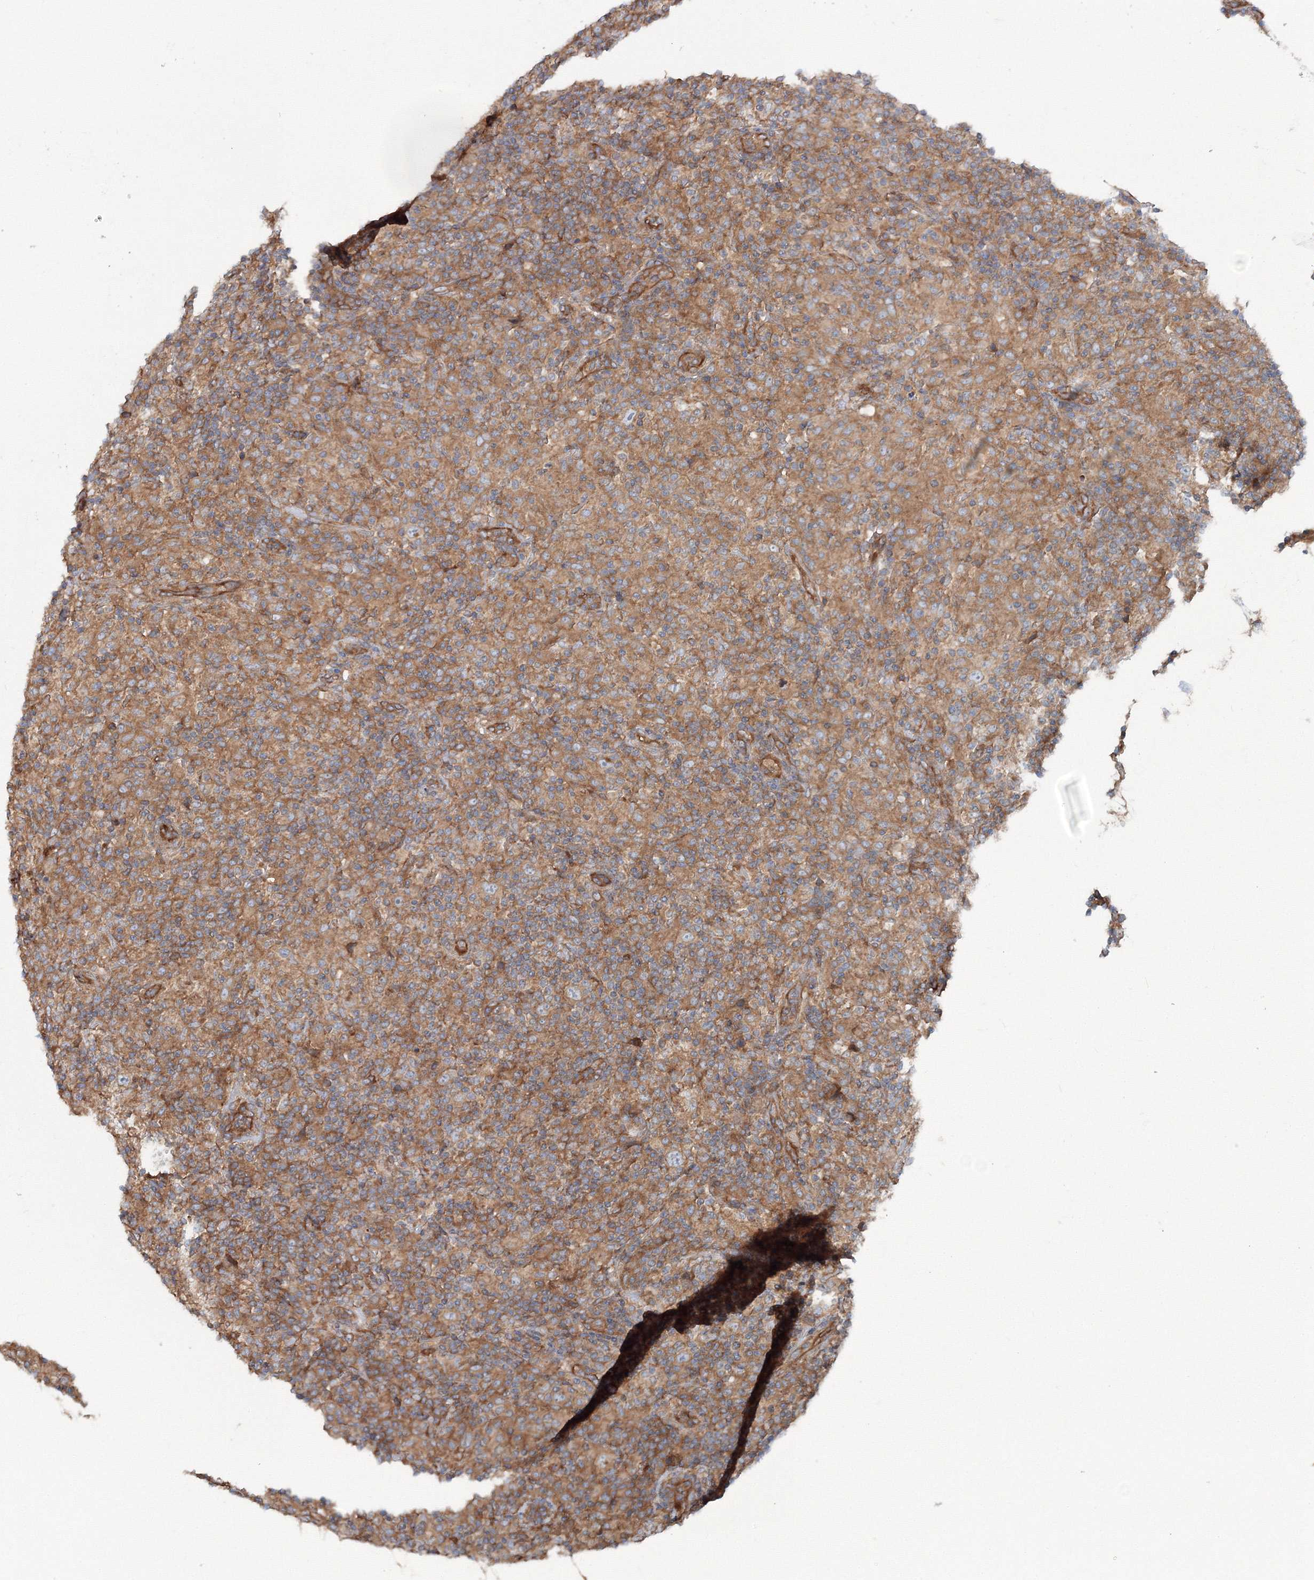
{"staining": {"intensity": "weak", "quantity": "25%-75%", "location": "cytoplasmic/membranous"}, "tissue": "lymphoma", "cell_type": "Tumor cells", "image_type": "cancer", "snomed": [{"axis": "morphology", "description": "Hodgkin's disease, NOS"}, {"axis": "topography", "description": "Lymph node"}], "caption": "Tumor cells display low levels of weak cytoplasmic/membranous positivity in approximately 25%-75% of cells in lymphoma. (Brightfield microscopy of DAB IHC at high magnification).", "gene": "EXOC1", "patient": {"sex": "male", "age": 70}}